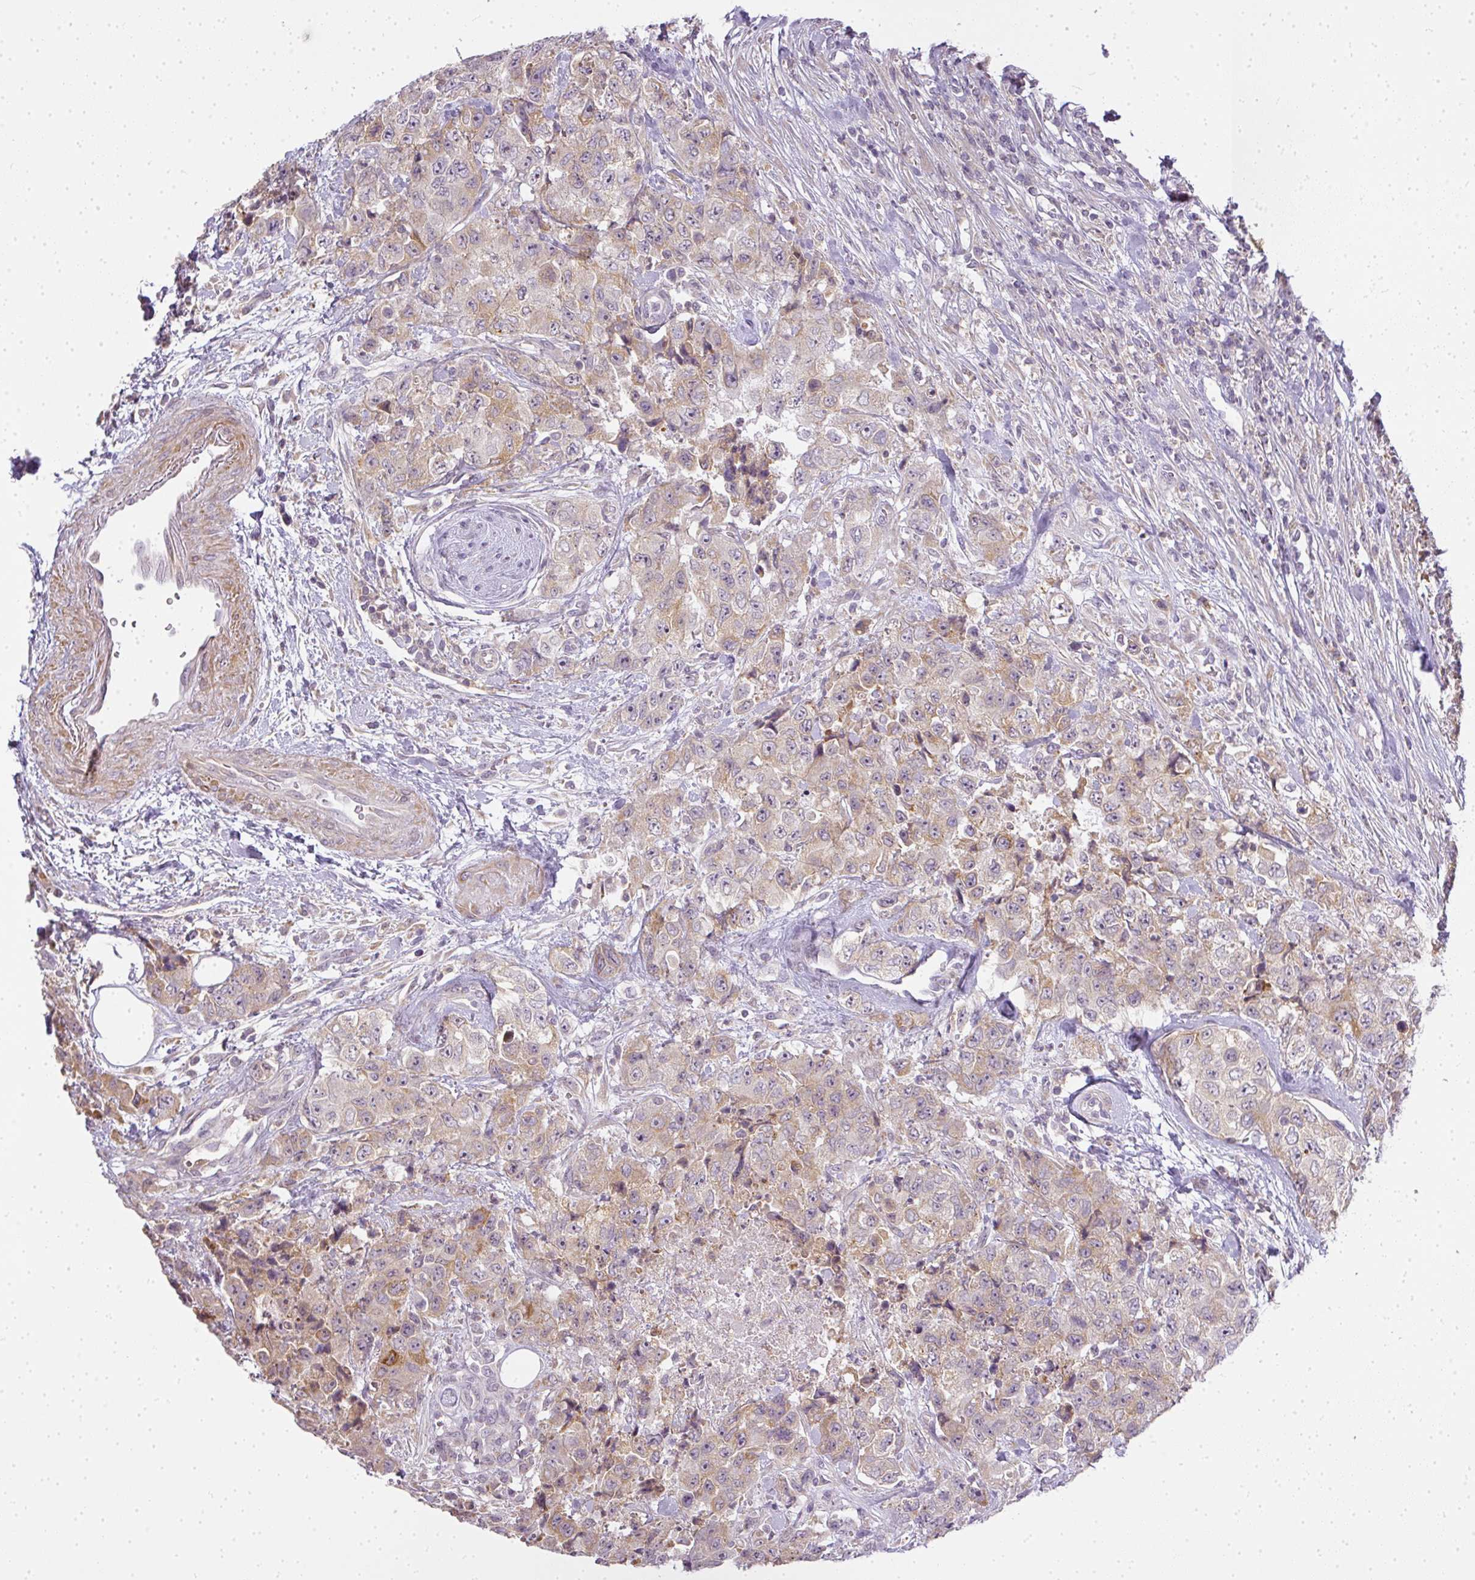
{"staining": {"intensity": "weak", "quantity": ">75%", "location": "cytoplasmic/membranous"}, "tissue": "urothelial cancer", "cell_type": "Tumor cells", "image_type": "cancer", "snomed": [{"axis": "morphology", "description": "Urothelial carcinoma, High grade"}, {"axis": "topography", "description": "Urinary bladder"}], "caption": "An image showing weak cytoplasmic/membranous staining in about >75% of tumor cells in urothelial carcinoma (high-grade), as visualized by brown immunohistochemical staining.", "gene": "MED19", "patient": {"sex": "female", "age": 78}}